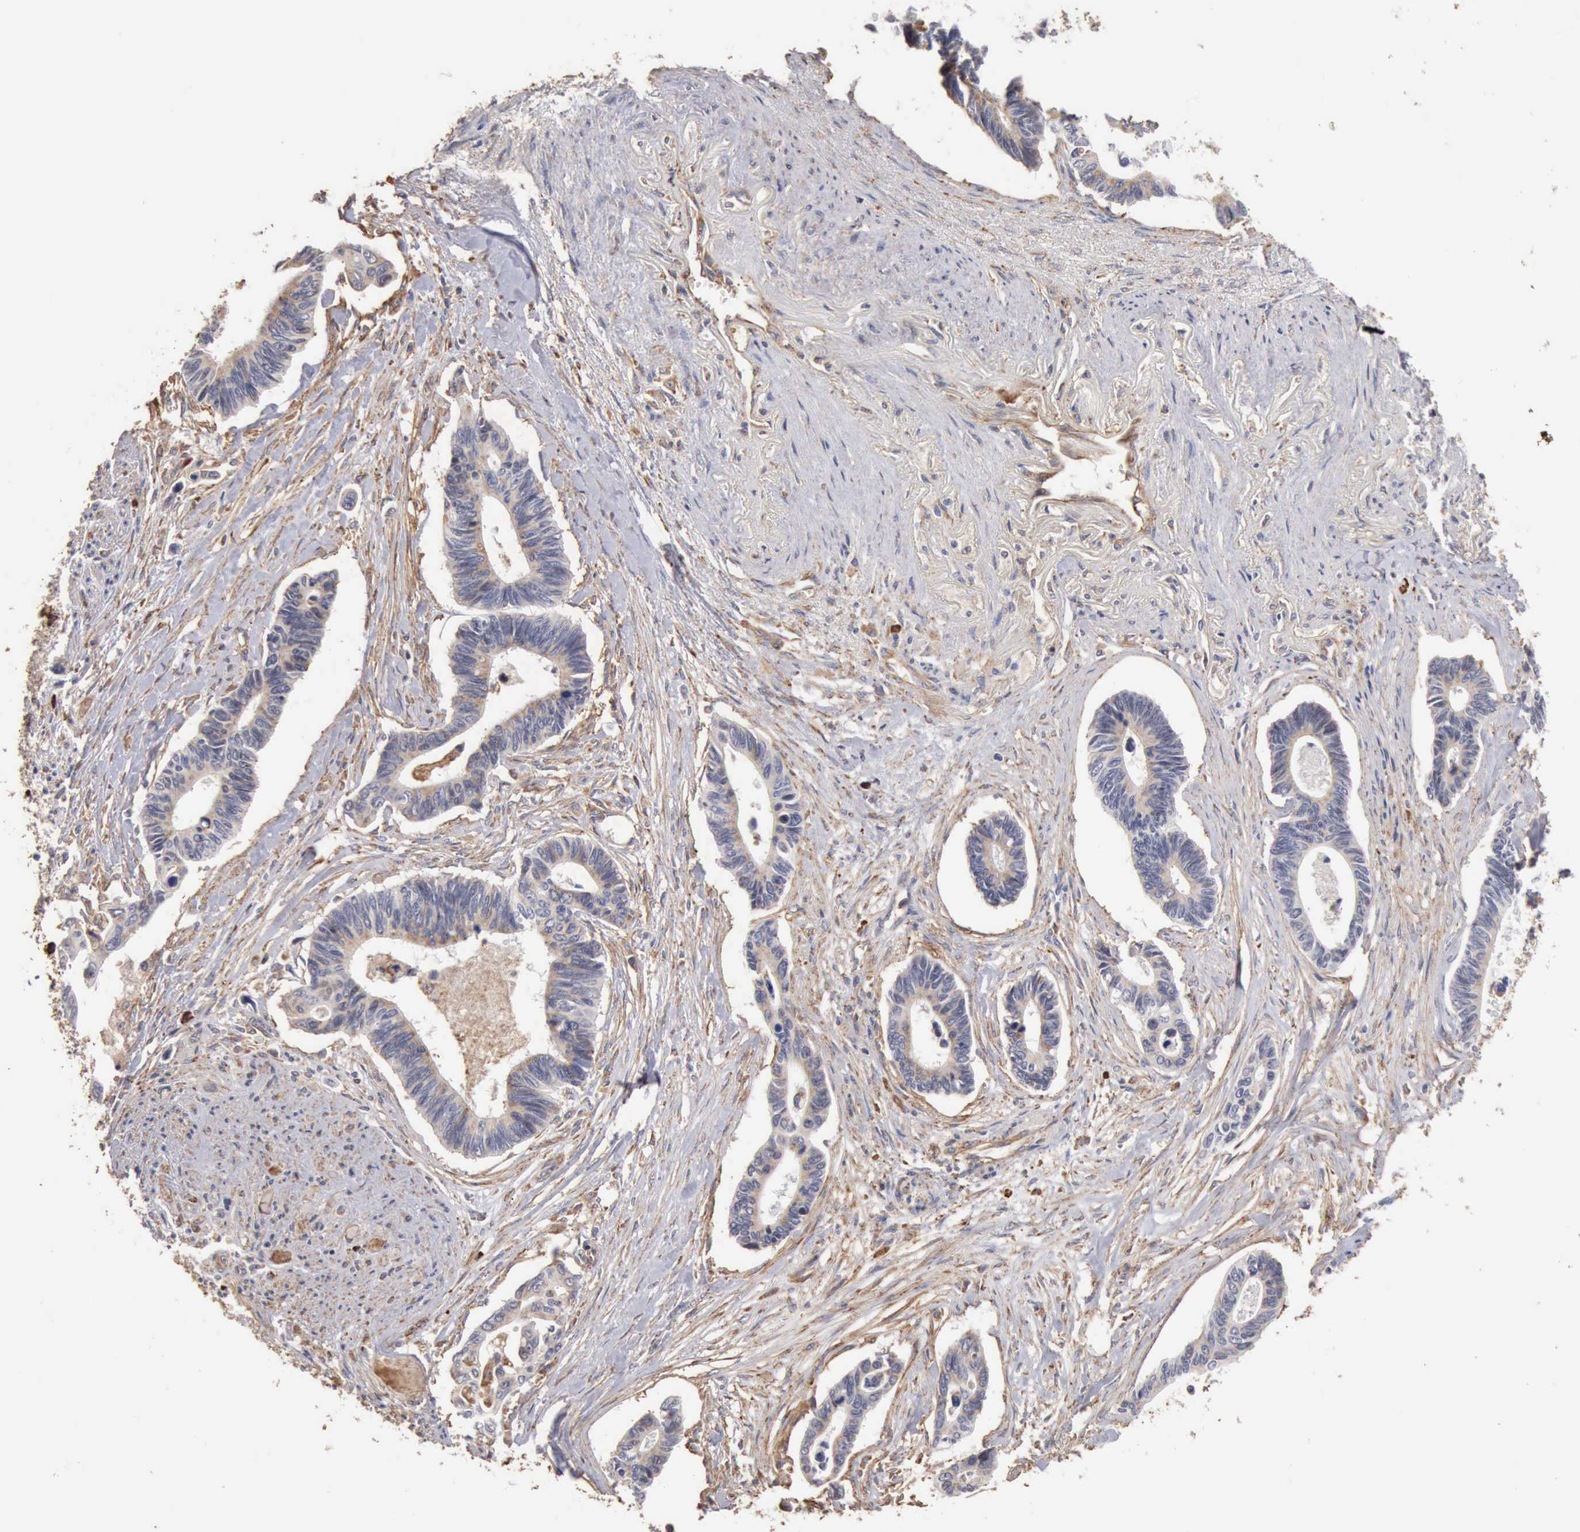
{"staining": {"intensity": "weak", "quantity": "<25%", "location": "cytoplasmic/membranous"}, "tissue": "pancreatic cancer", "cell_type": "Tumor cells", "image_type": "cancer", "snomed": [{"axis": "morphology", "description": "Adenocarcinoma, NOS"}, {"axis": "topography", "description": "Pancreas"}], "caption": "Image shows no significant protein expression in tumor cells of pancreatic cancer (adenocarcinoma).", "gene": "GPR101", "patient": {"sex": "female", "age": 70}}